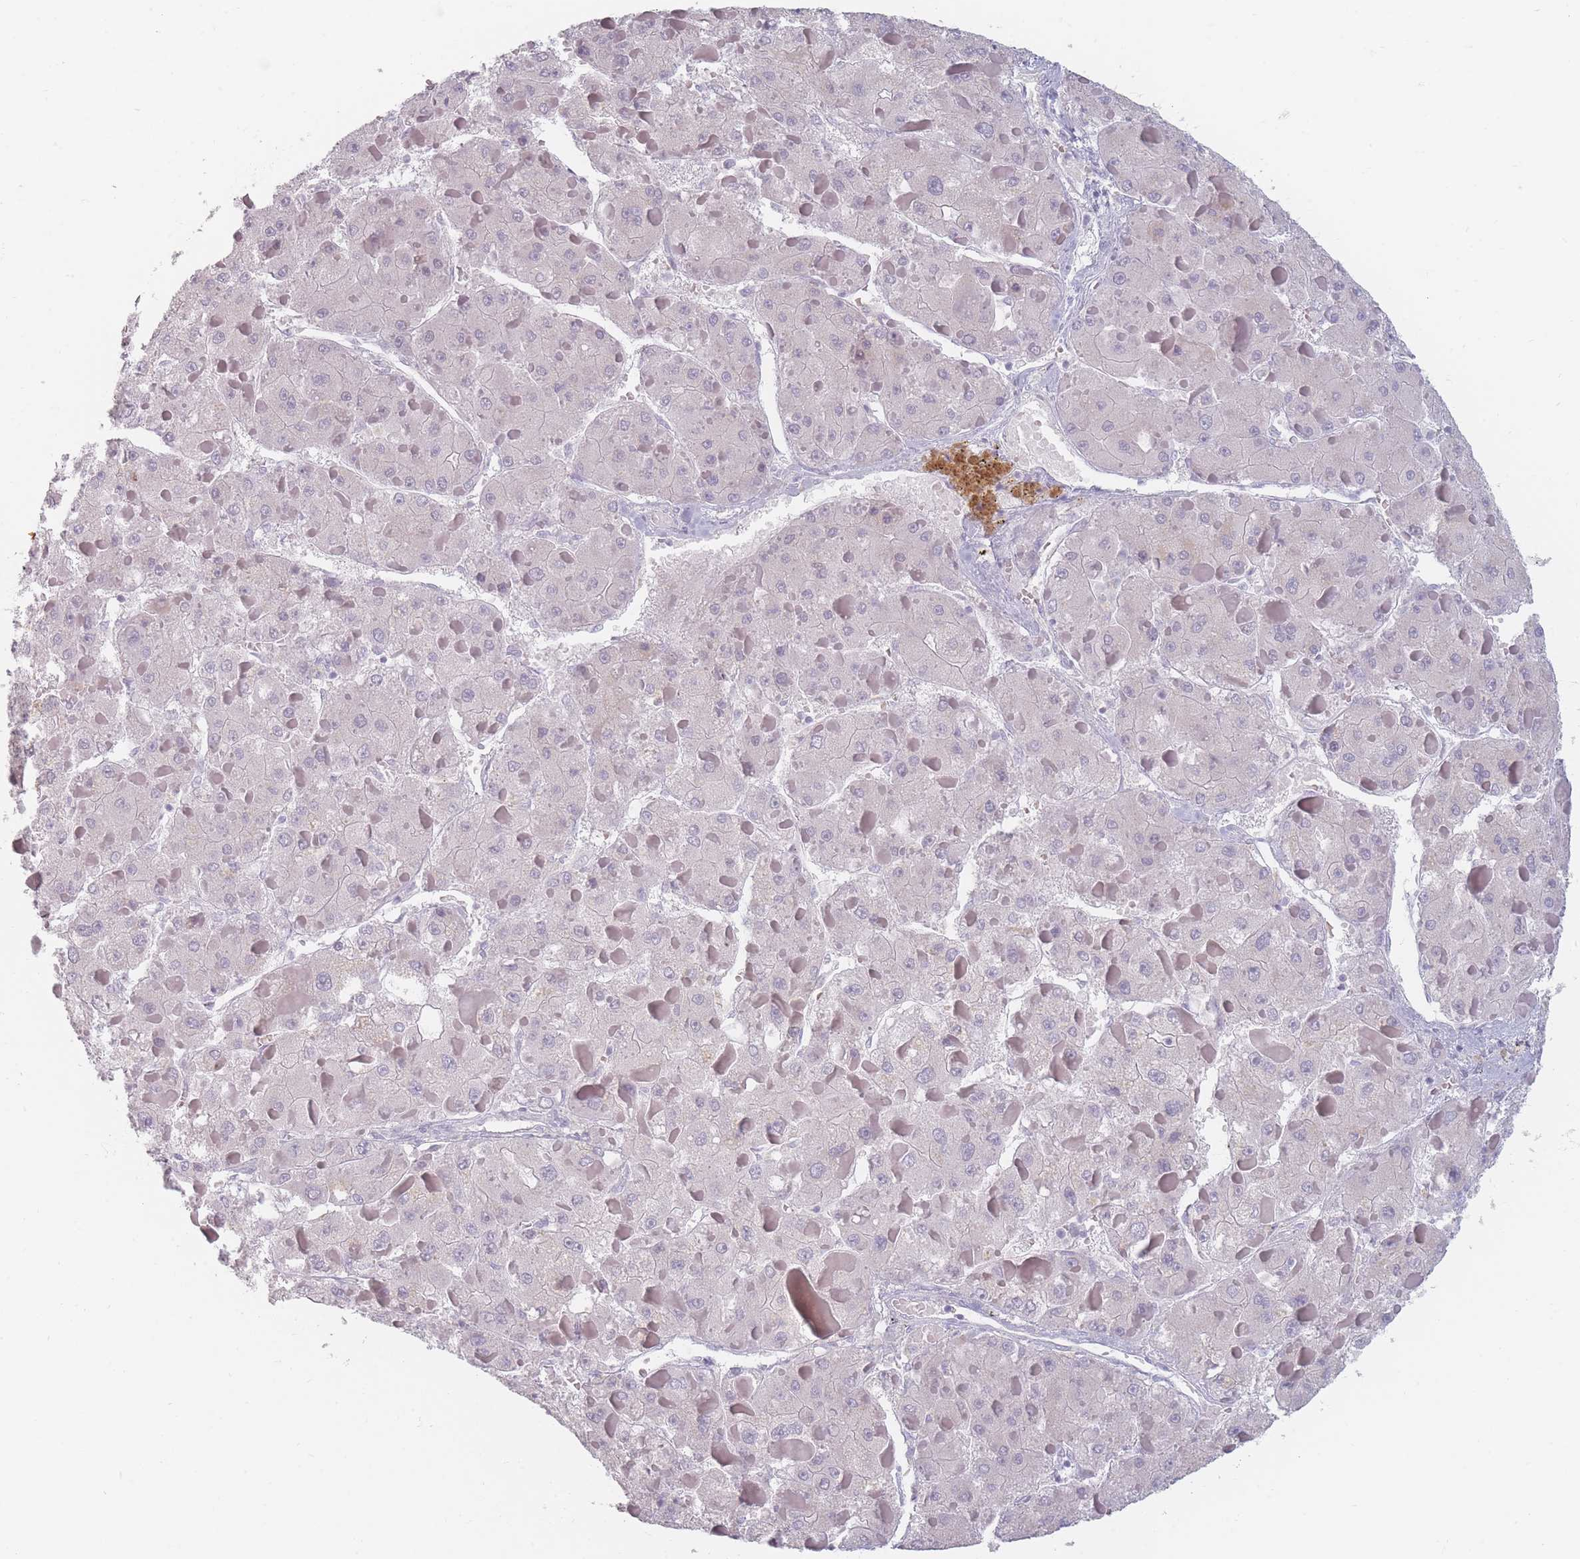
{"staining": {"intensity": "negative", "quantity": "none", "location": "none"}, "tissue": "liver cancer", "cell_type": "Tumor cells", "image_type": "cancer", "snomed": [{"axis": "morphology", "description": "Carcinoma, Hepatocellular, NOS"}, {"axis": "topography", "description": "Liver"}], "caption": "Protein analysis of hepatocellular carcinoma (liver) reveals no significant expression in tumor cells.", "gene": "HELZ2", "patient": {"sex": "female", "age": 73}}